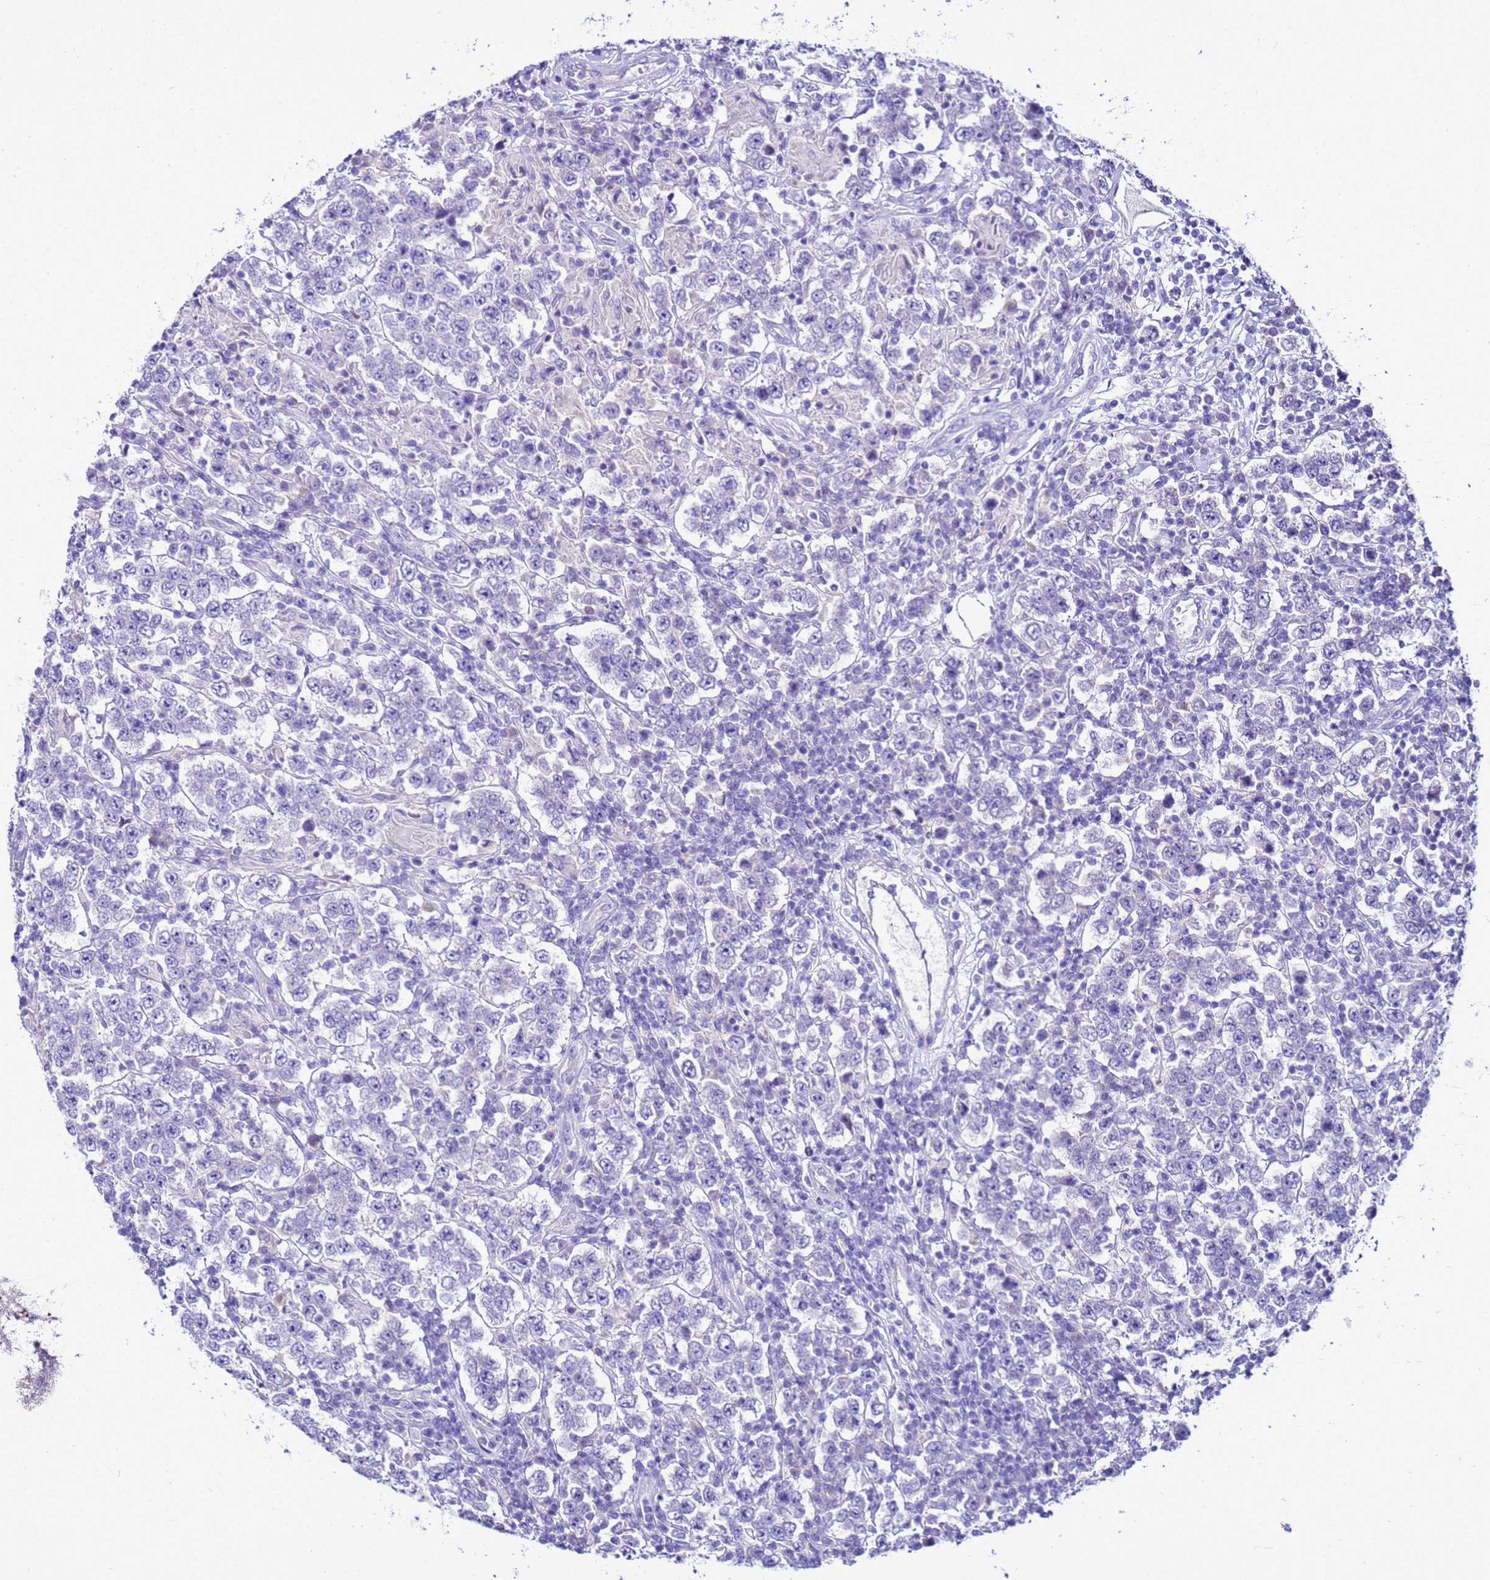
{"staining": {"intensity": "negative", "quantity": "none", "location": "none"}, "tissue": "testis cancer", "cell_type": "Tumor cells", "image_type": "cancer", "snomed": [{"axis": "morphology", "description": "Normal tissue, NOS"}, {"axis": "morphology", "description": "Urothelial carcinoma, High grade"}, {"axis": "morphology", "description": "Seminoma, NOS"}, {"axis": "morphology", "description": "Carcinoma, Embryonal, NOS"}, {"axis": "topography", "description": "Urinary bladder"}, {"axis": "topography", "description": "Testis"}], "caption": "The photomicrograph exhibits no staining of tumor cells in high-grade urothelial carcinoma (testis). (DAB IHC with hematoxylin counter stain).", "gene": "BEST2", "patient": {"sex": "male", "age": 41}}